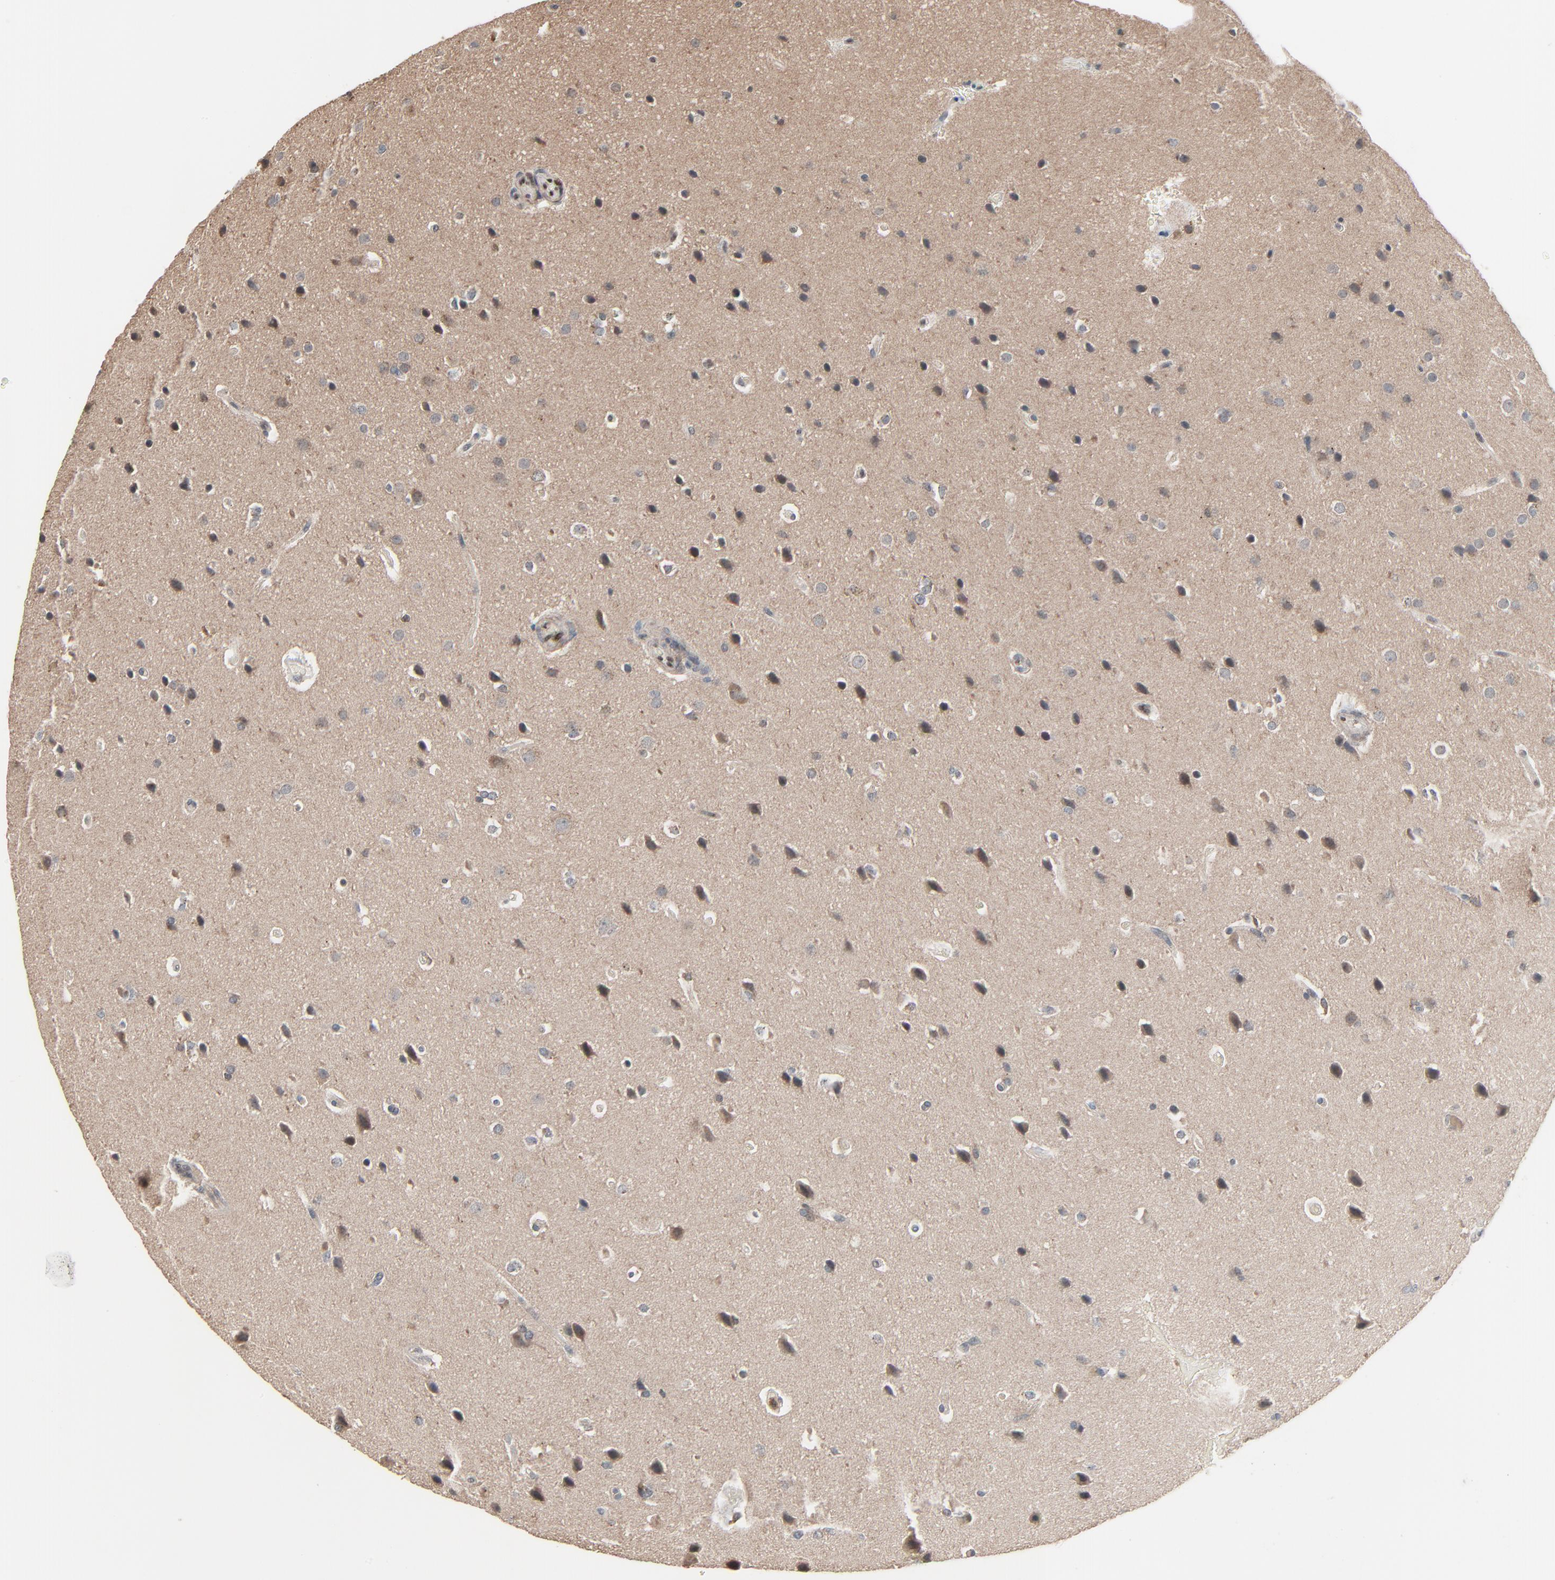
{"staining": {"intensity": "moderate", "quantity": "<25%", "location": "cytoplasmic/membranous"}, "tissue": "glioma", "cell_type": "Tumor cells", "image_type": "cancer", "snomed": [{"axis": "morphology", "description": "Glioma, malignant, Low grade"}, {"axis": "topography", "description": "Cerebral cortex"}], "caption": "Tumor cells reveal low levels of moderate cytoplasmic/membranous positivity in approximately <25% of cells in malignant low-grade glioma.", "gene": "DOCK8", "patient": {"sex": "female", "age": 47}}